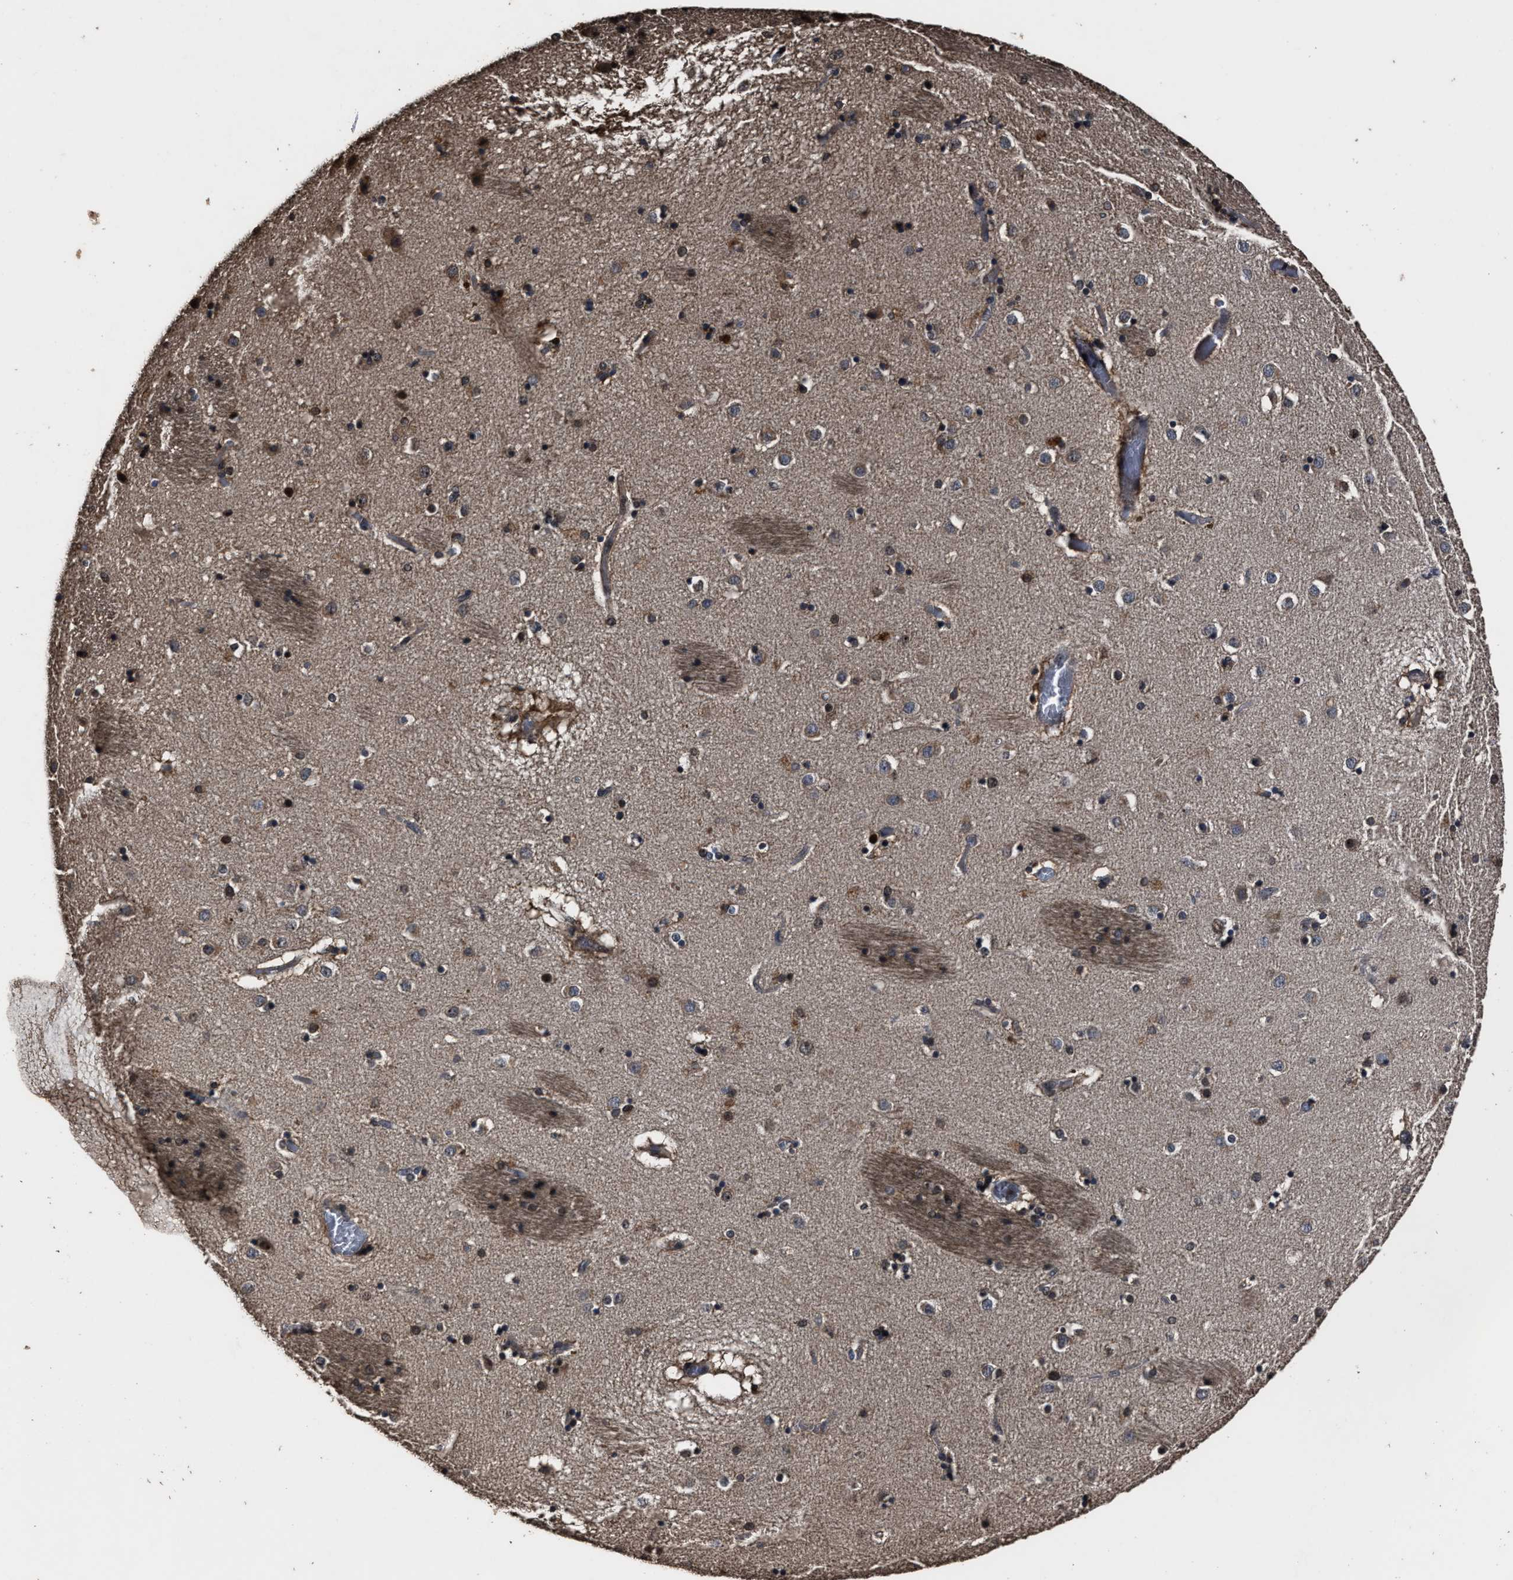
{"staining": {"intensity": "weak", "quantity": "25%-75%", "location": "cytoplasmic/membranous,nuclear"}, "tissue": "caudate", "cell_type": "Glial cells", "image_type": "normal", "snomed": [{"axis": "morphology", "description": "Normal tissue, NOS"}, {"axis": "topography", "description": "Lateral ventricle wall"}], "caption": "Immunohistochemistry (DAB) staining of benign human caudate displays weak cytoplasmic/membranous,nuclear protein staining in about 25%-75% of glial cells. (DAB = brown stain, brightfield microscopy at high magnification).", "gene": "RSBN1L", "patient": {"sex": "male", "age": 70}}